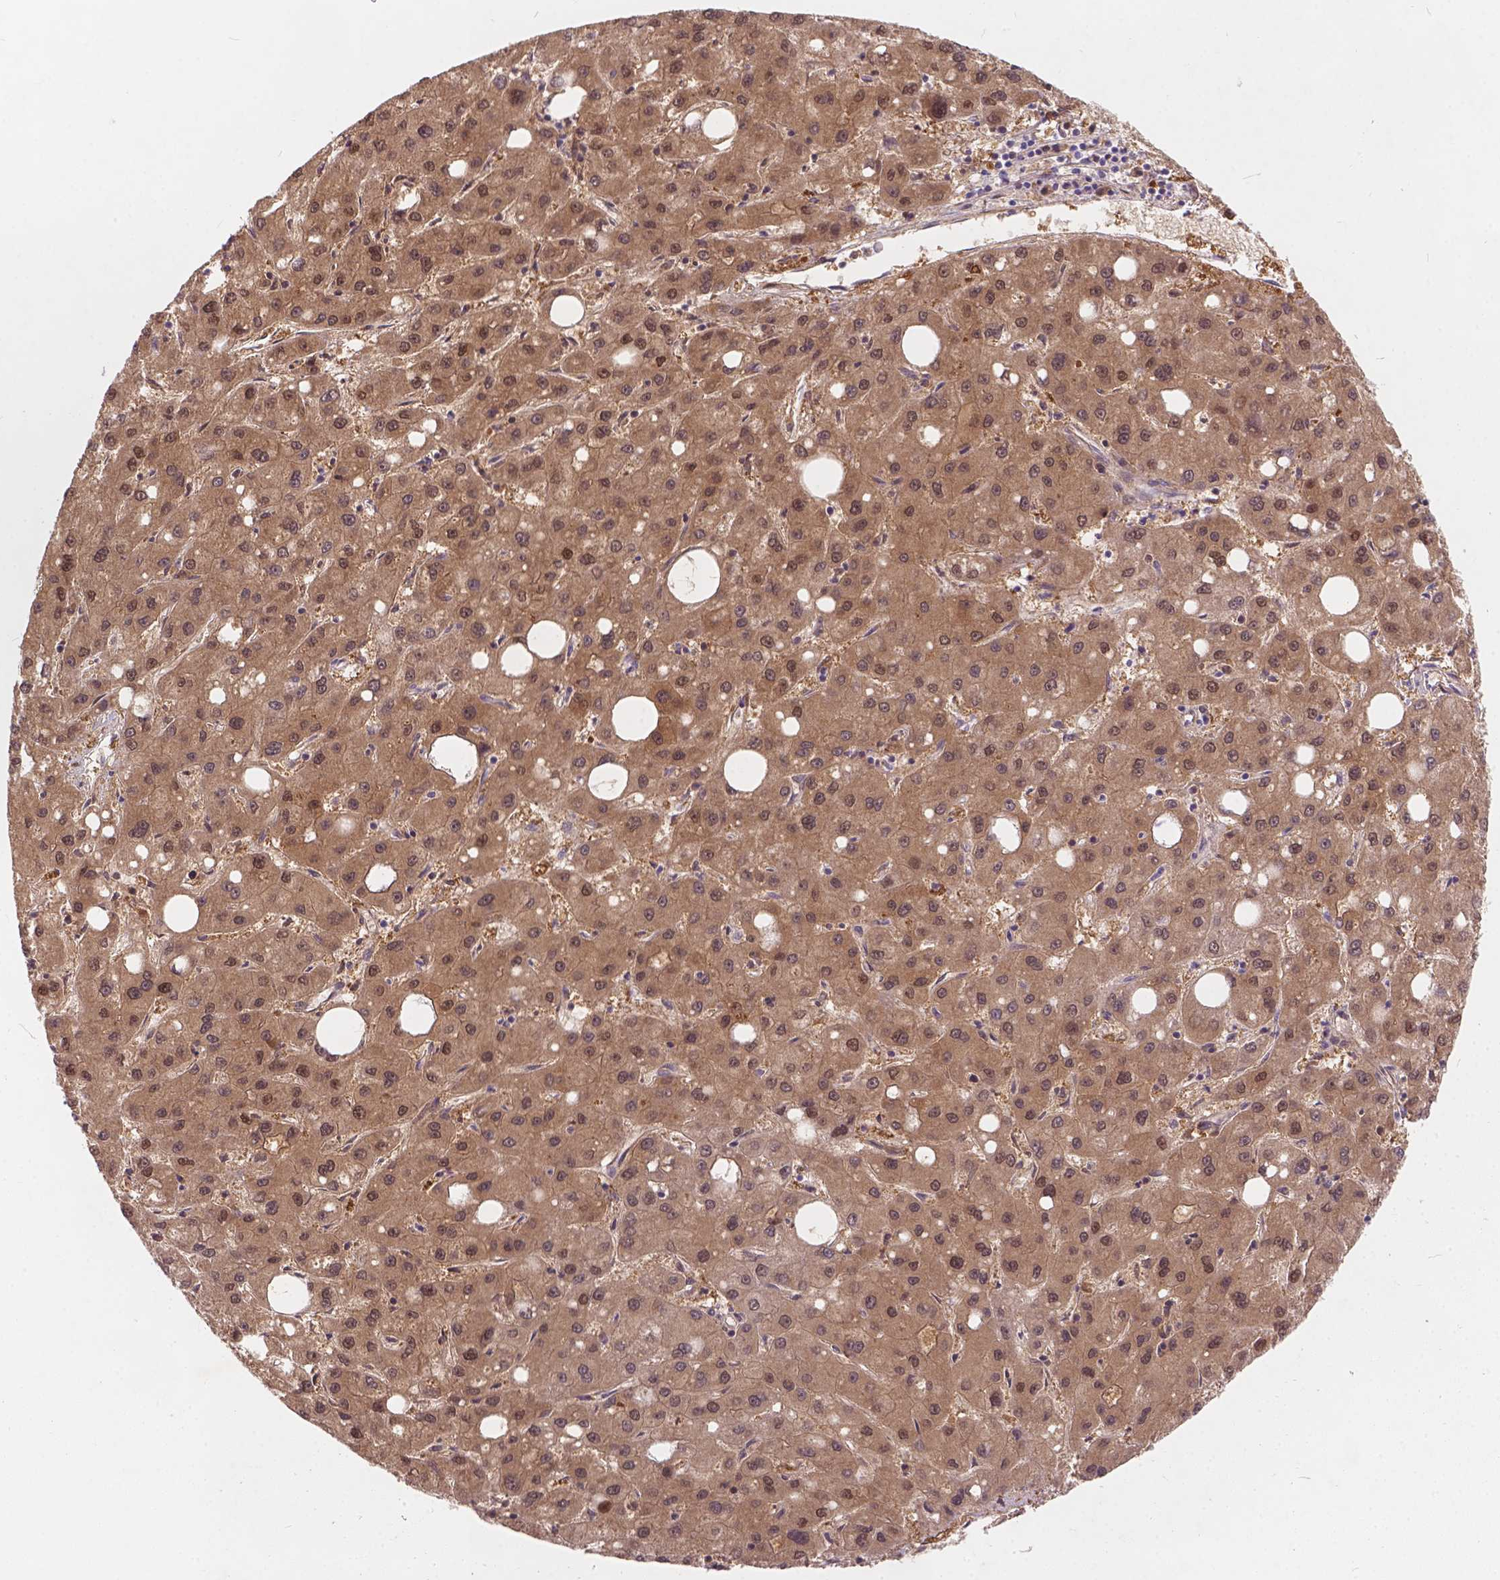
{"staining": {"intensity": "moderate", "quantity": "25%-75%", "location": "cytoplasmic/membranous,nuclear"}, "tissue": "liver cancer", "cell_type": "Tumor cells", "image_type": "cancer", "snomed": [{"axis": "morphology", "description": "Carcinoma, Hepatocellular, NOS"}, {"axis": "topography", "description": "Liver"}], "caption": "Liver cancer (hepatocellular carcinoma) stained with a brown dye reveals moderate cytoplasmic/membranous and nuclear positive positivity in approximately 25%-75% of tumor cells.", "gene": "PEX11G", "patient": {"sex": "male", "age": 73}}